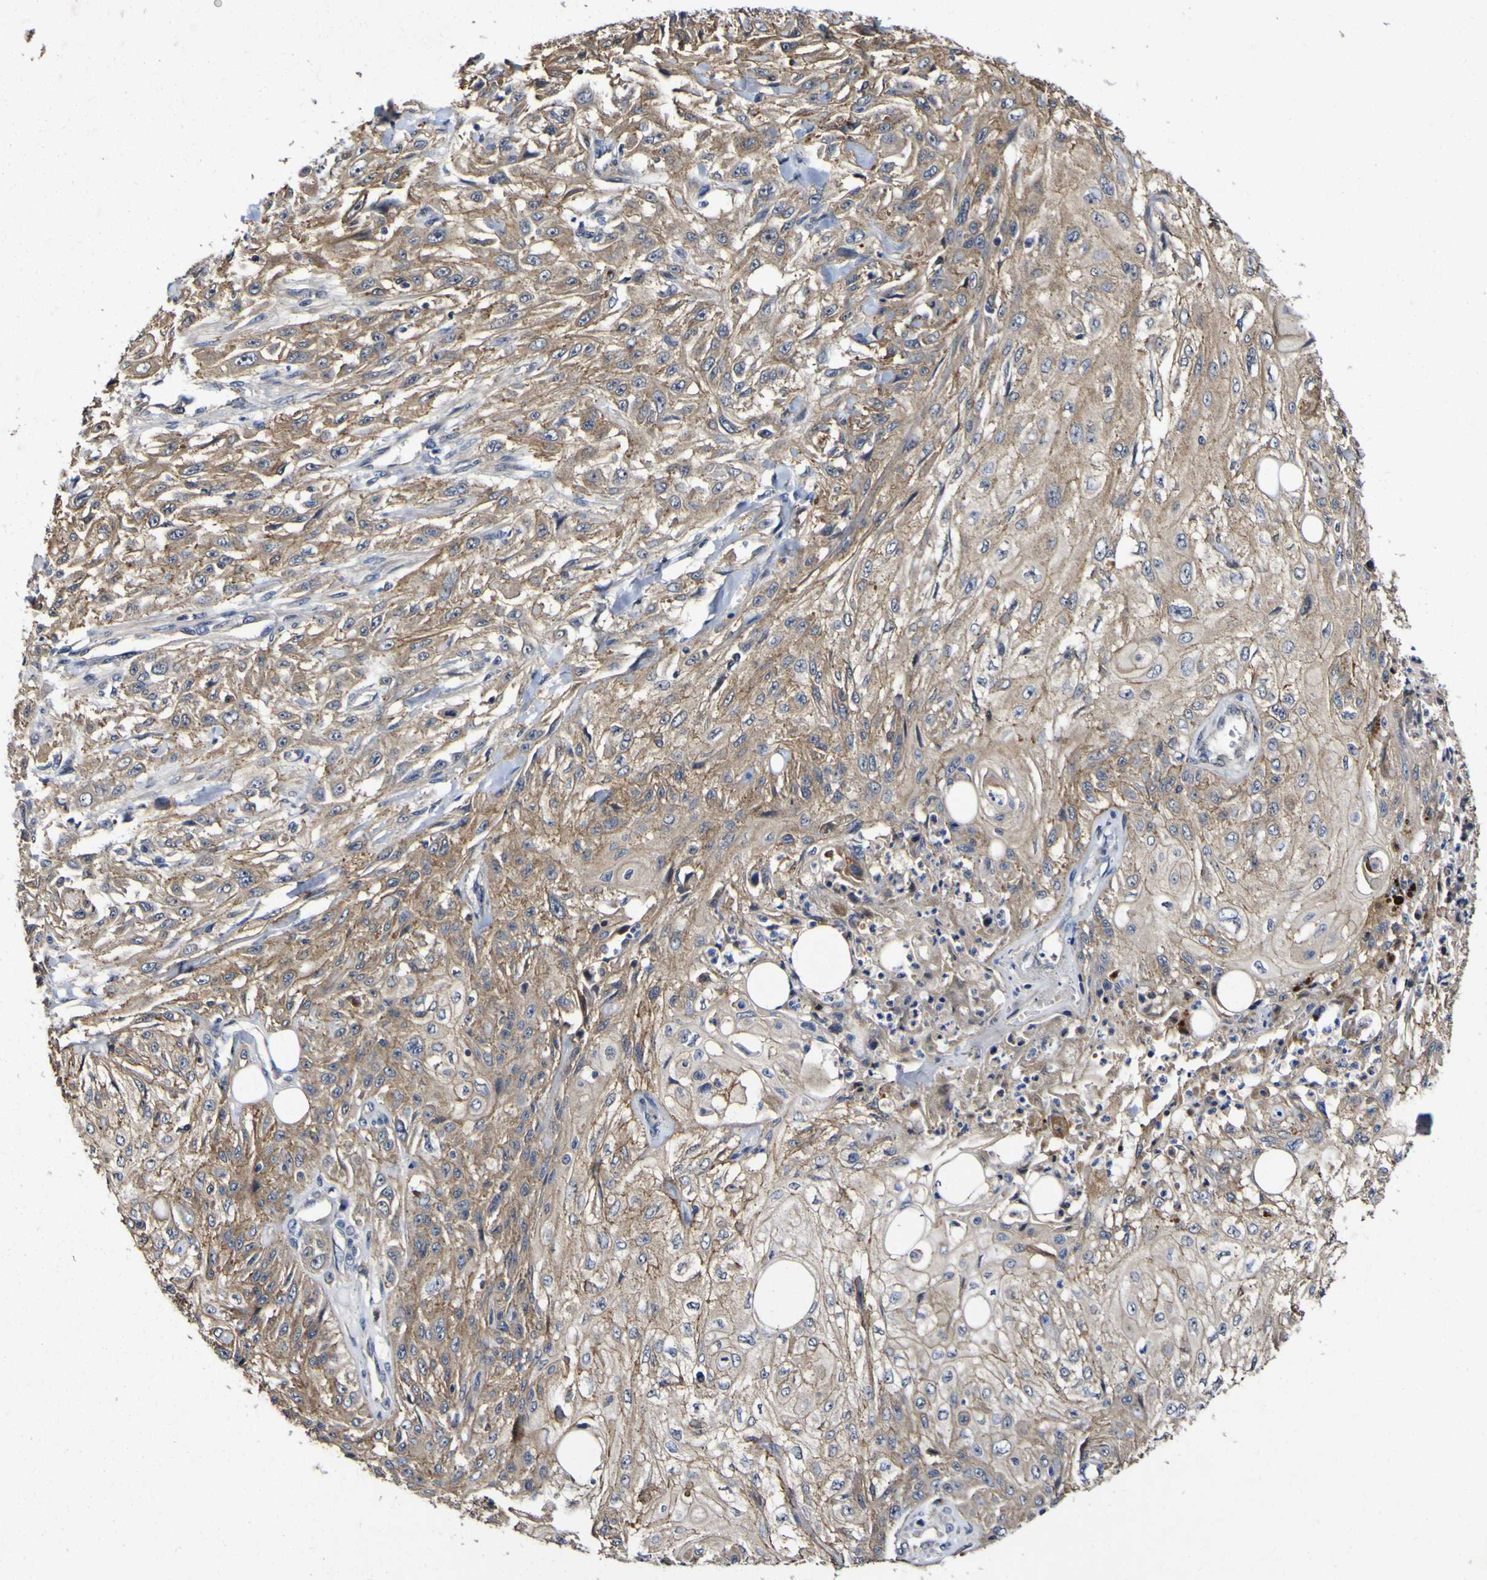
{"staining": {"intensity": "weak", "quantity": ">75%", "location": "cytoplasmic/membranous"}, "tissue": "skin cancer", "cell_type": "Tumor cells", "image_type": "cancer", "snomed": [{"axis": "morphology", "description": "Squamous cell carcinoma, NOS"}, {"axis": "topography", "description": "Skin"}], "caption": "IHC staining of skin cancer, which displays low levels of weak cytoplasmic/membranous staining in approximately >75% of tumor cells indicating weak cytoplasmic/membranous protein staining. The staining was performed using DAB (brown) for protein detection and nuclei were counterstained in hematoxylin (blue).", "gene": "CCL2", "patient": {"sex": "male", "age": 75}}